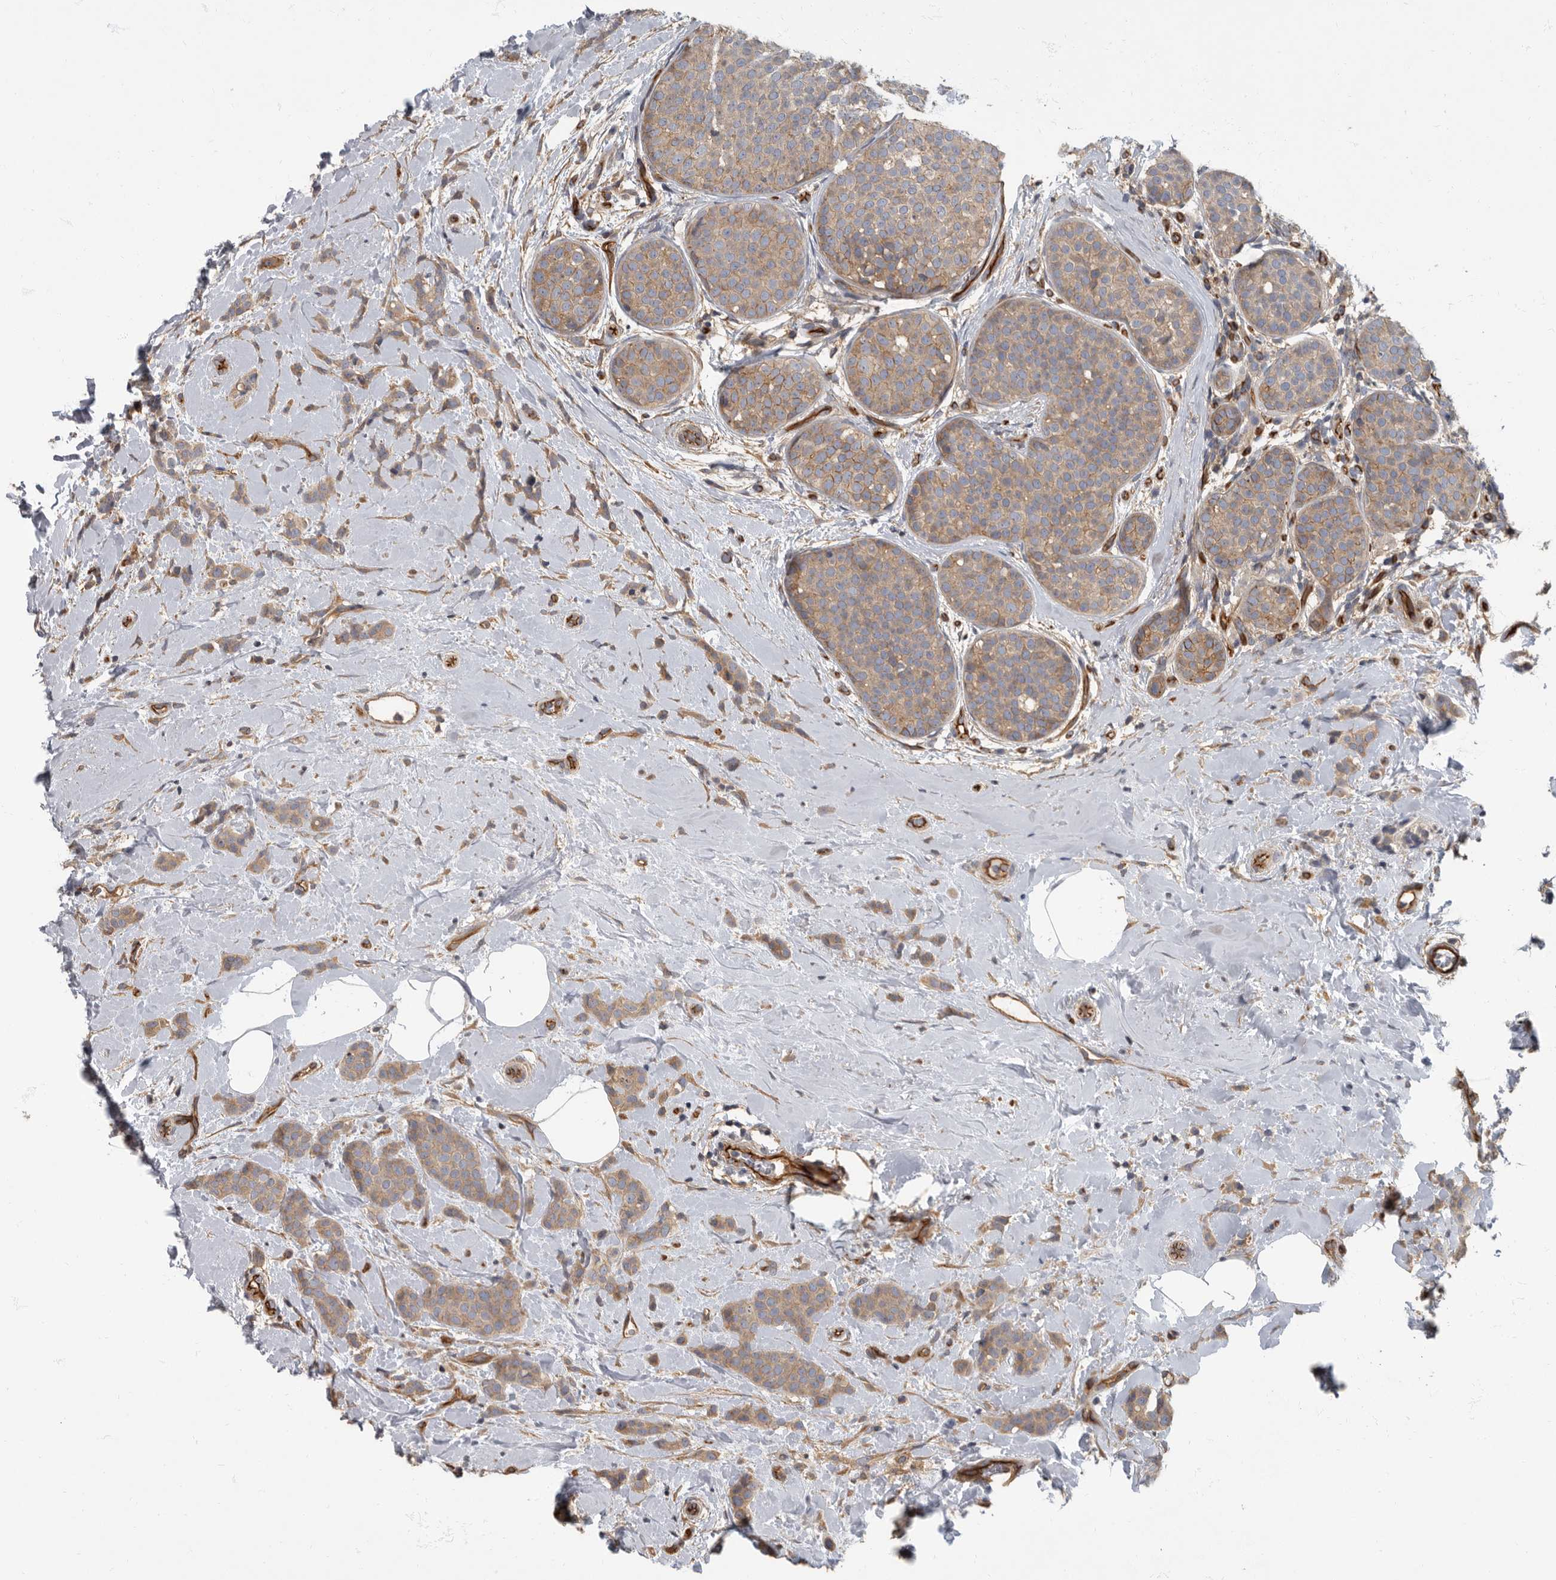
{"staining": {"intensity": "moderate", "quantity": ">75%", "location": "cytoplasmic/membranous"}, "tissue": "breast cancer", "cell_type": "Tumor cells", "image_type": "cancer", "snomed": [{"axis": "morphology", "description": "Lobular carcinoma, in situ"}, {"axis": "morphology", "description": "Lobular carcinoma"}, {"axis": "topography", "description": "Breast"}], "caption": "The immunohistochemical stain labels moderate cytoplasmic/membranous expression in tumor cells of breast cancer (lobular carcinoma in situ) tissue. Nuclei are stained in blue.", "gene": "PDK1", "patient": {"sex": "female", "age": 41}}